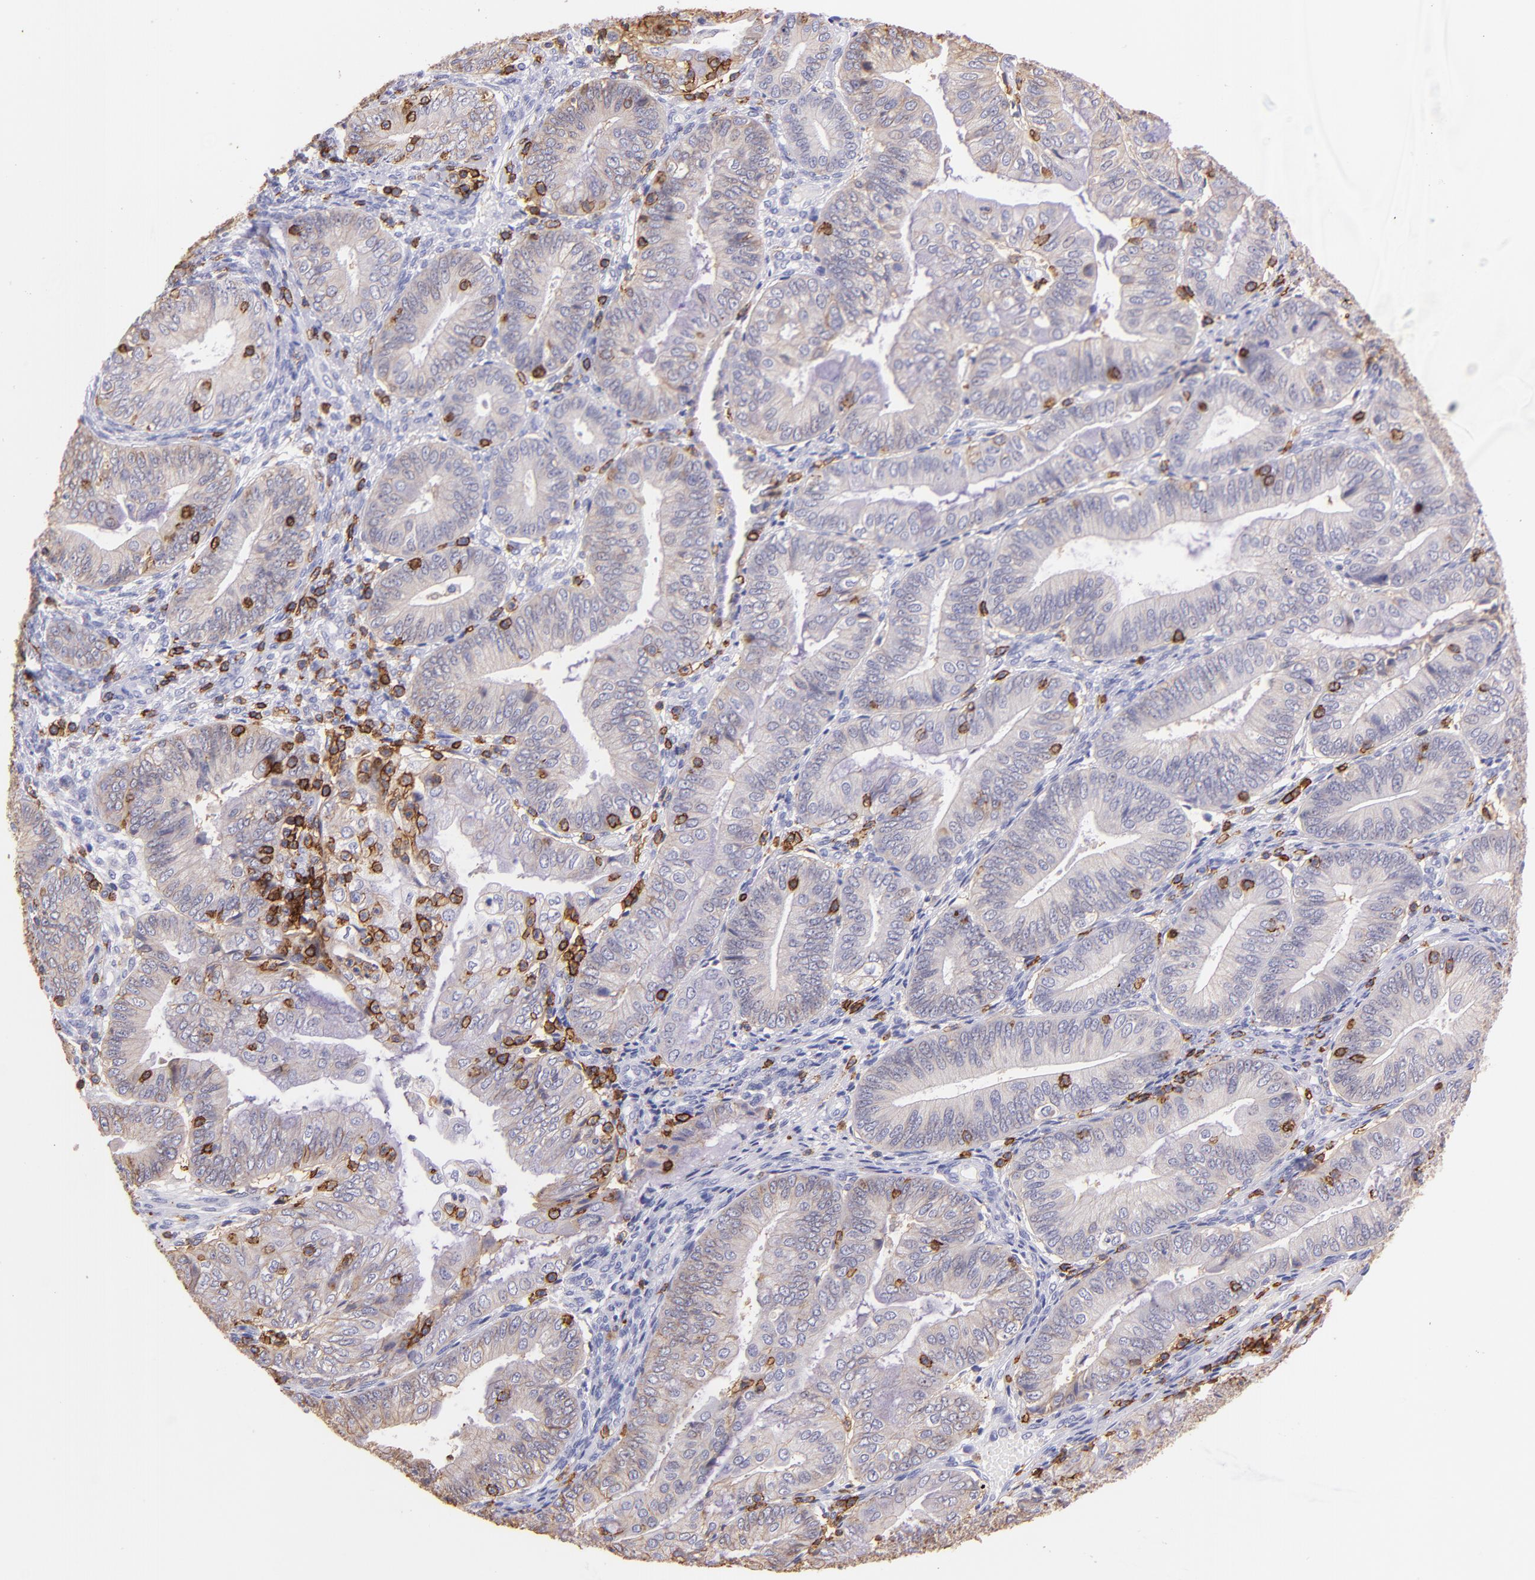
{"staining": {"intensity": "weak", "quantity": "25%-75%", "location": "cytoplasmic/membranous"}, "tissue": "endometrial cancer", "cell_type": "Tumor cells", "image_type": "cancer", "snomed": [{"axis": "morphology", "description": "Adenocarcinoma, NOS"}, {"axis": "topography", "description": "Endometrium"}], "caption": "There is low levels of weak cytoplasmic/membranous expression in tumor cells of endometrial adenocarcinoma, as demonstrated by immunohistochemical staining (brown color).", "gene": "SPN", "patient": {"sex": "female", "age": 55}}